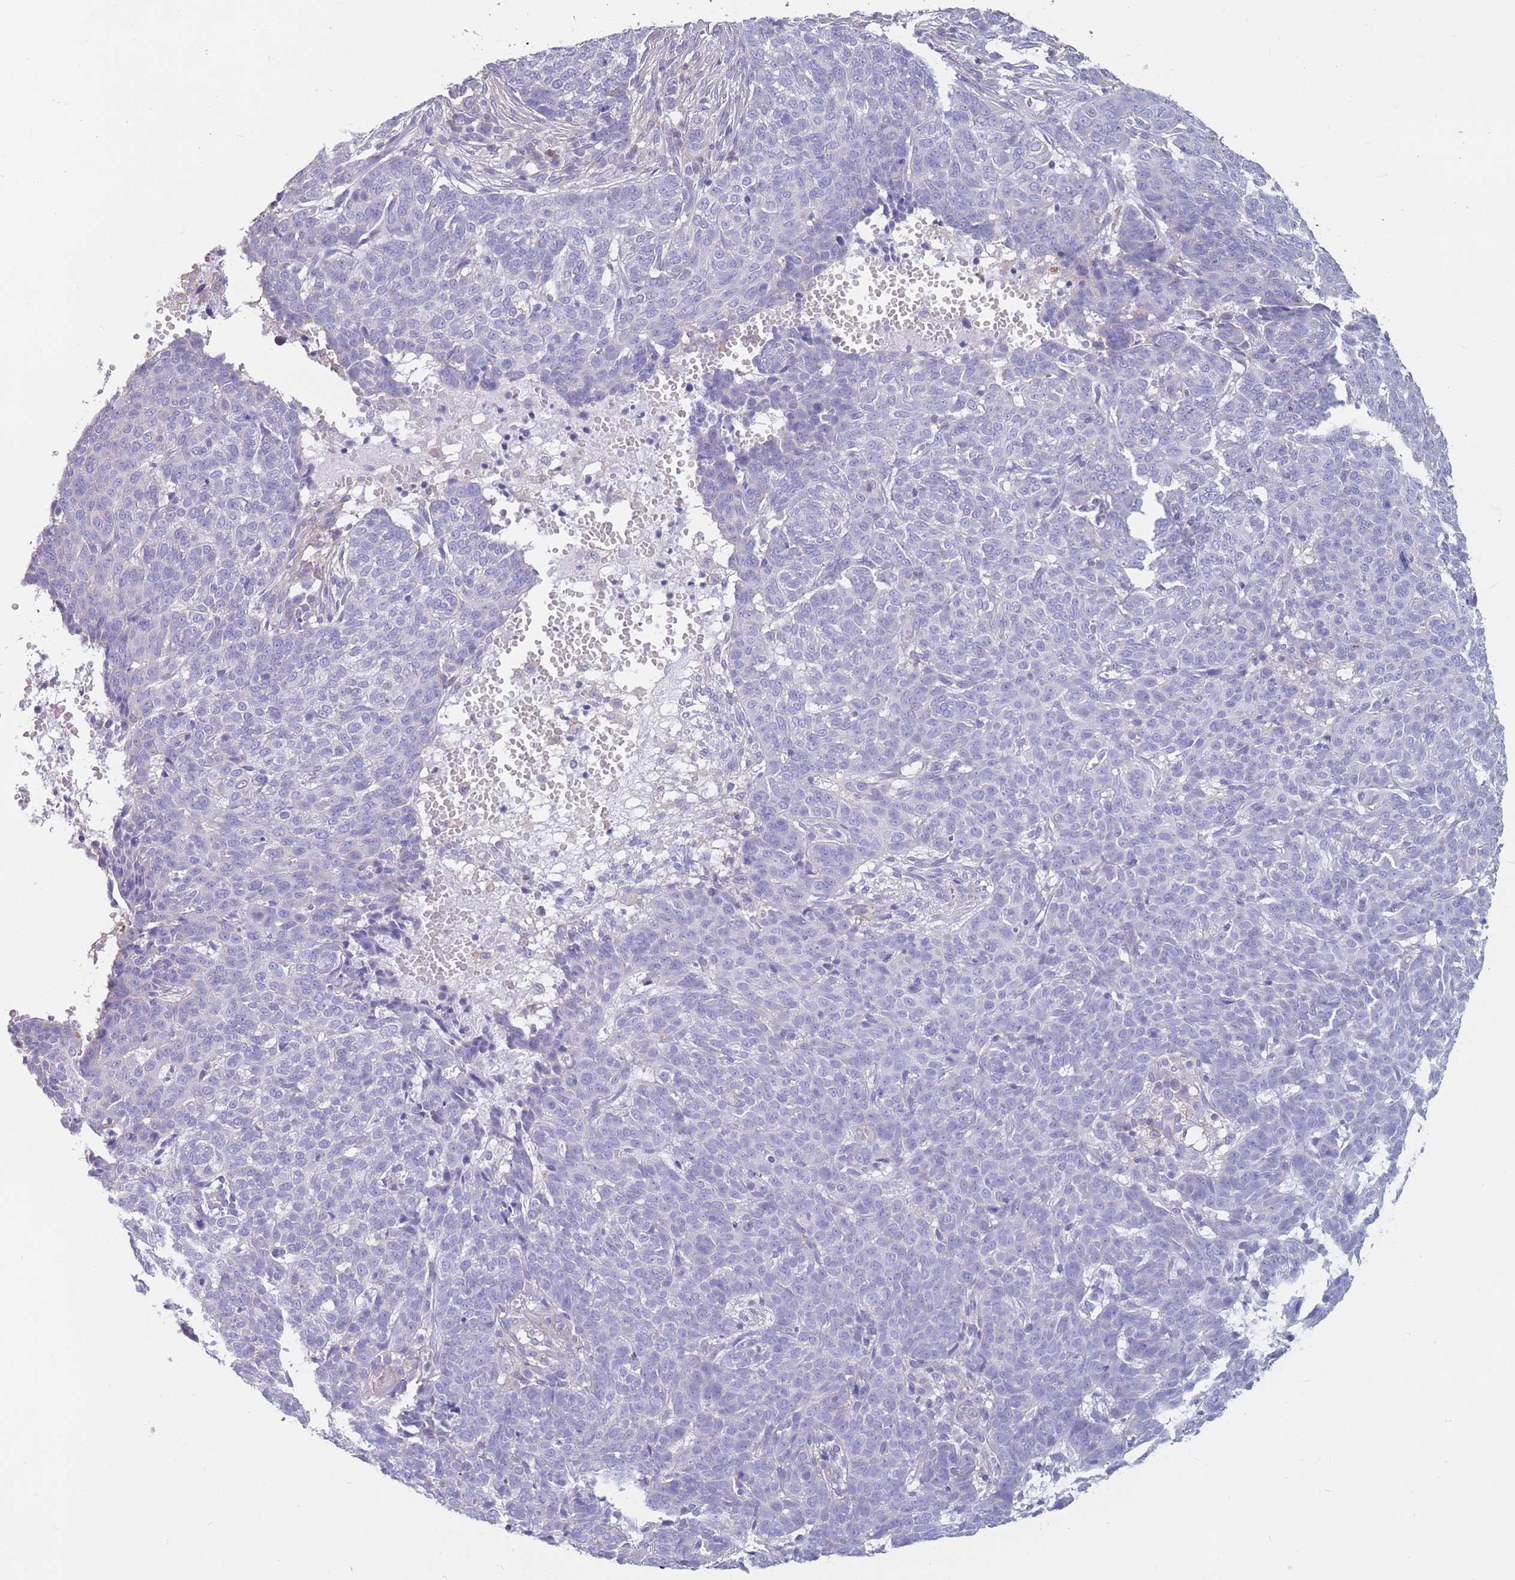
{"staining": {"intensity": "negative", "quantity": "none", "location": "none"}, "tissue": "skin cancer", "cell_type": "Tumor cells", "image_type": "cancer", "snomed": [{"axis": "morphology", "description": "Basal cell carcinoma"}, {"axis": "topography", "description": "Skin"}], "caption": "Immunohistochemical staining of skin cancer demonstrates no significant expression in tumor cells.", "gene": "PDHA1", "patient": {"sex": "male", "age": 85}}